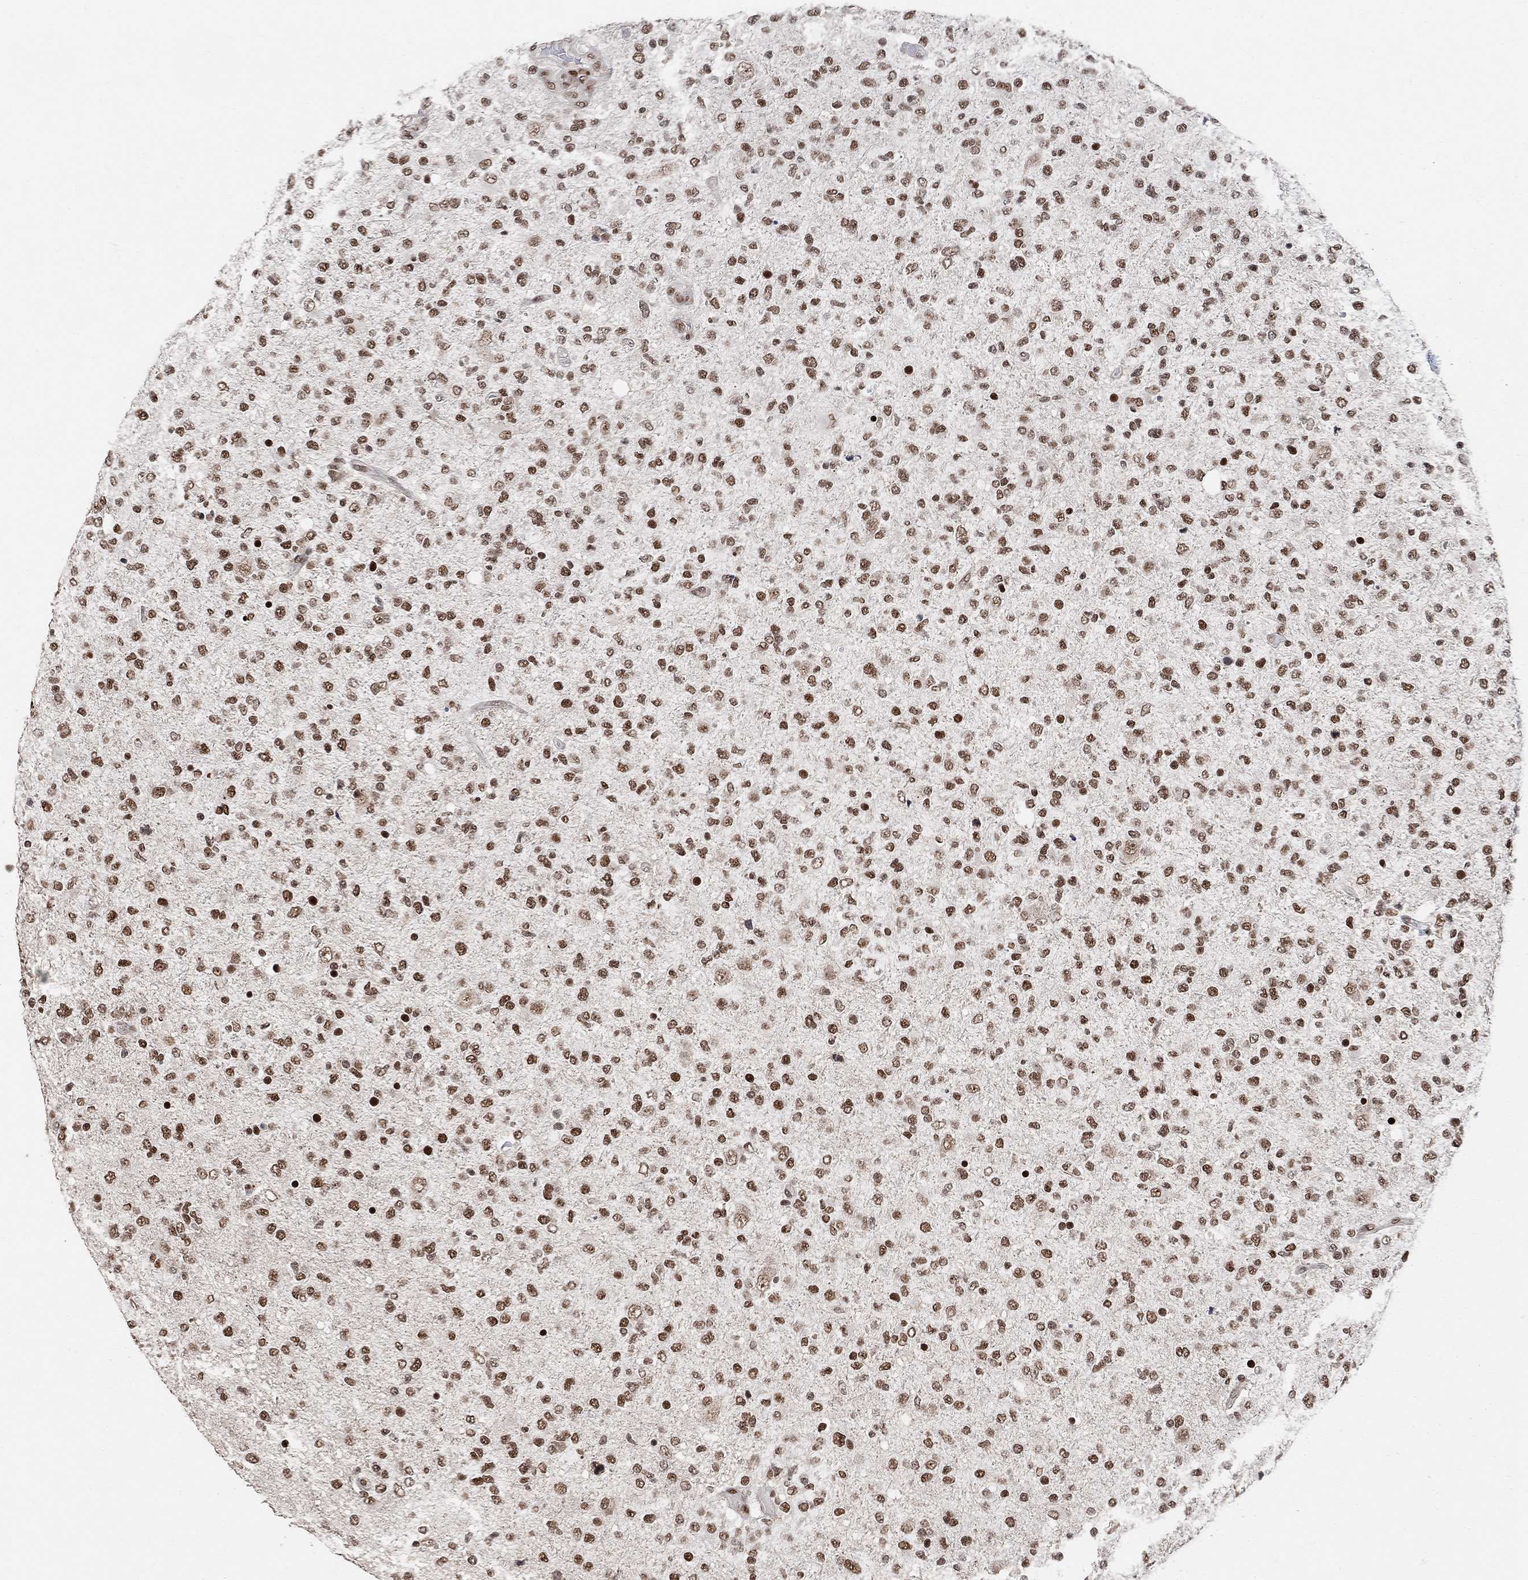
{"staining": {"intensity": "strong", "quantity": ">75%", "location": "nuclear"}, "tissue": "glioma", "cell_type": "Tumor cells", "image_type": "cancer", "snomed": [{"axis": "morphology", "description": "Glioma, malignant, High grade"}, {"axis": "topography", "description": "Cerebral cortex"}], "caption": "A photomicrograph of glioma stained for a protein demonstrates strong nuclear brown staining in tumor cells.", "gene": "E4F1", "patient": {"sex": "male", "age": 70}}